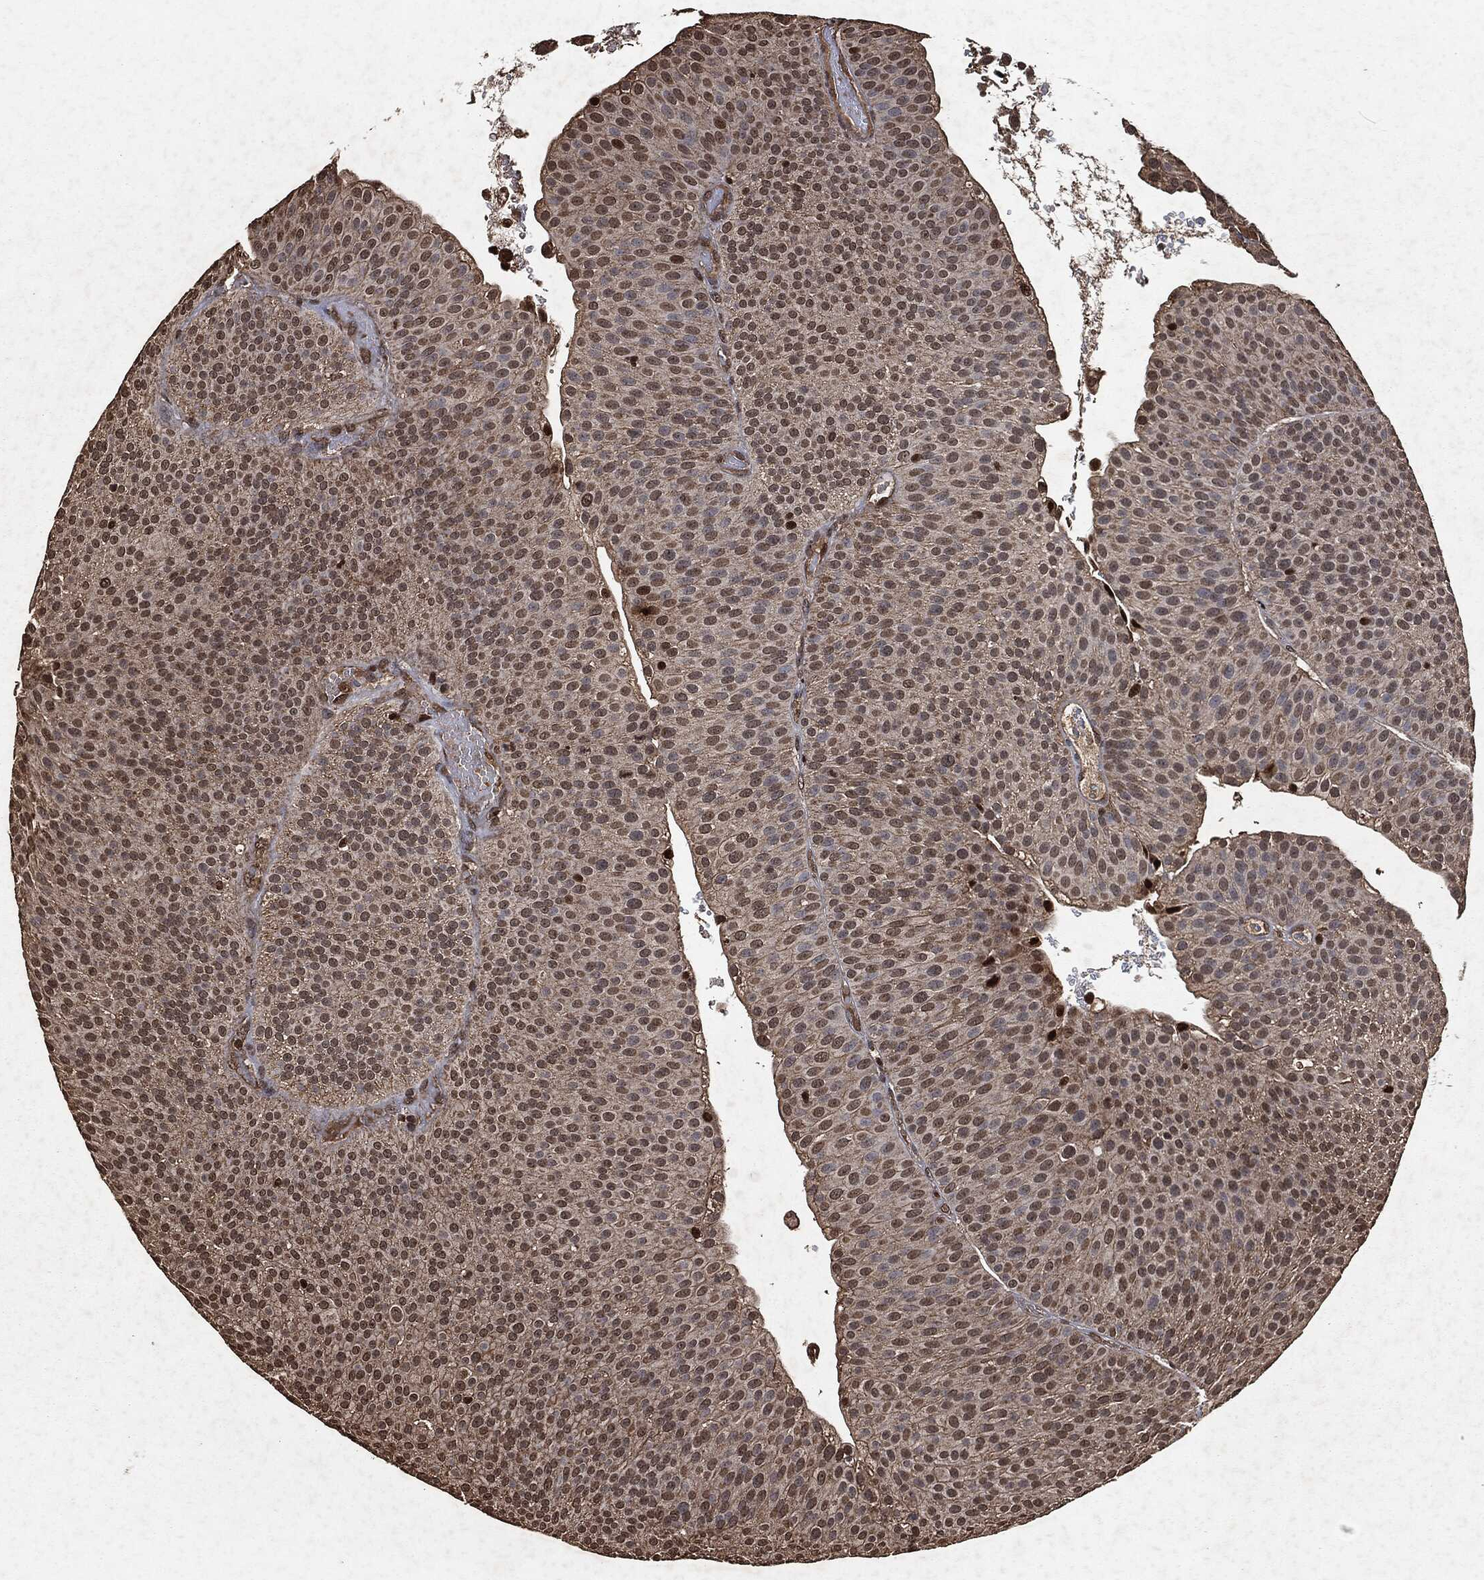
{"staining": {"intensity": "moderate", "quantity": "25%-75%", "location": "nuclear"}, "tissue": "urothelial cancer", "cell_type": "Tumor cells", "image_type": "cancer", "snomed": [{"axis": "morphology", "description": "Urothelial carcinoma, Low grade"}, {"axis": "topography", "description": "Urinary bladder"}], "caption": "Moderate nuclear staining is identified in approximately 25%-75% of tumor cells in urothelial carcinoma (low-grade). Ihc stains the protein in brown and the nuclei are stained blue.", "gene": "SNAI1", "patient": {"sex": "male", "age": 65}}